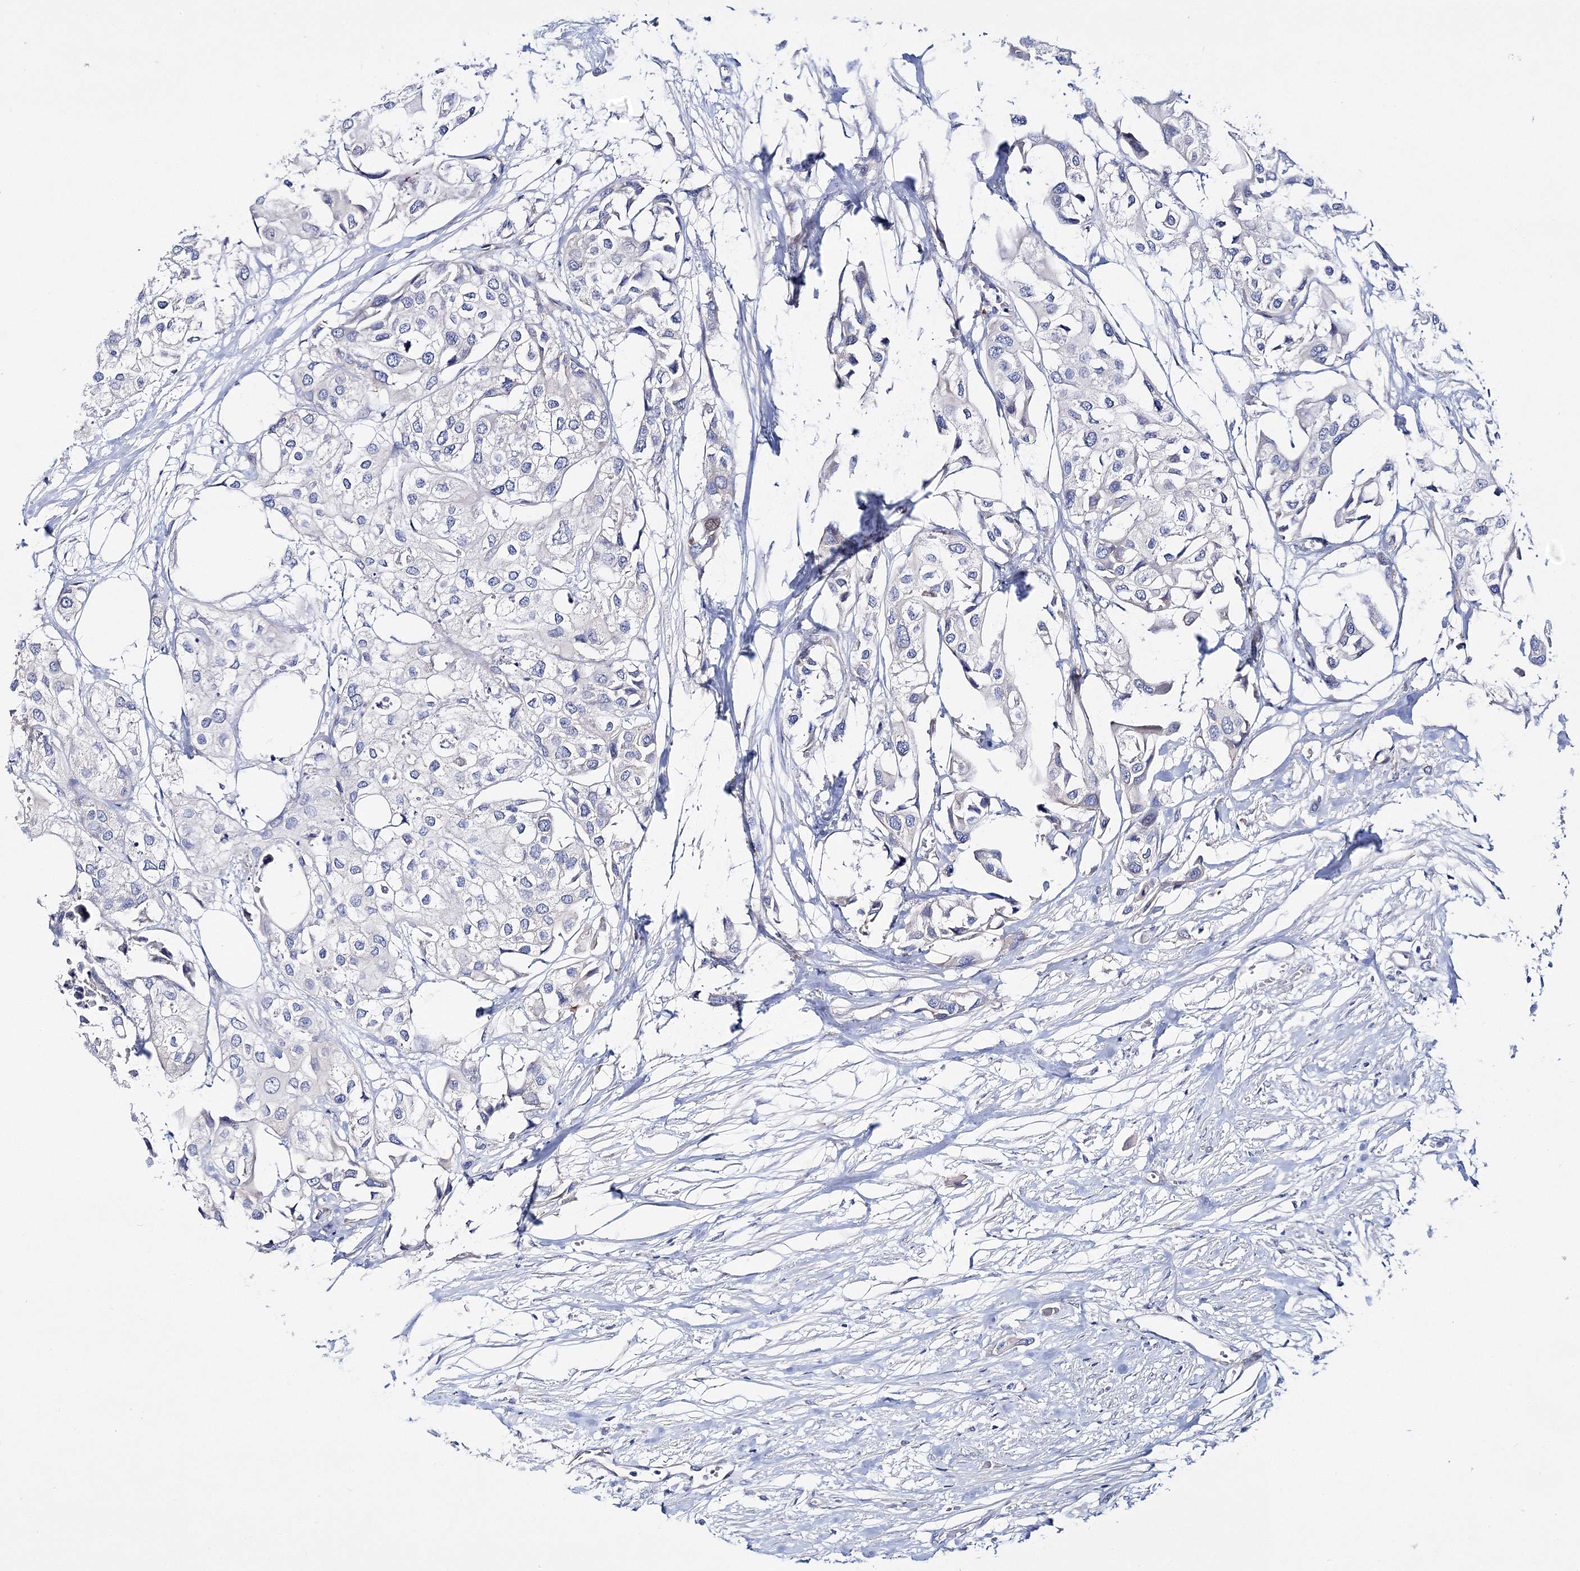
{"staining": {"intensity": "negative", "quantity": "none", "location": "none"}, "tissue": "urothelial cancer", "cell_type": "Tumor cells", "image_type": "cancer", "snomed": [{"axis": "morphology", "description": "Urothelial carcinoma, High grade"}, {"axis": "topography", "description": "Urinary bladder"}], "caption": "There is no significant expression in tumor cells of urothelial cancer. (Brightfield microscopy of DAB (3,3'-diaminobenzidine) immunohistochemistry (IHC) at high magnification).", "gene": "ARHGAP32", "patient": {"sex": "male", "age": 64}}